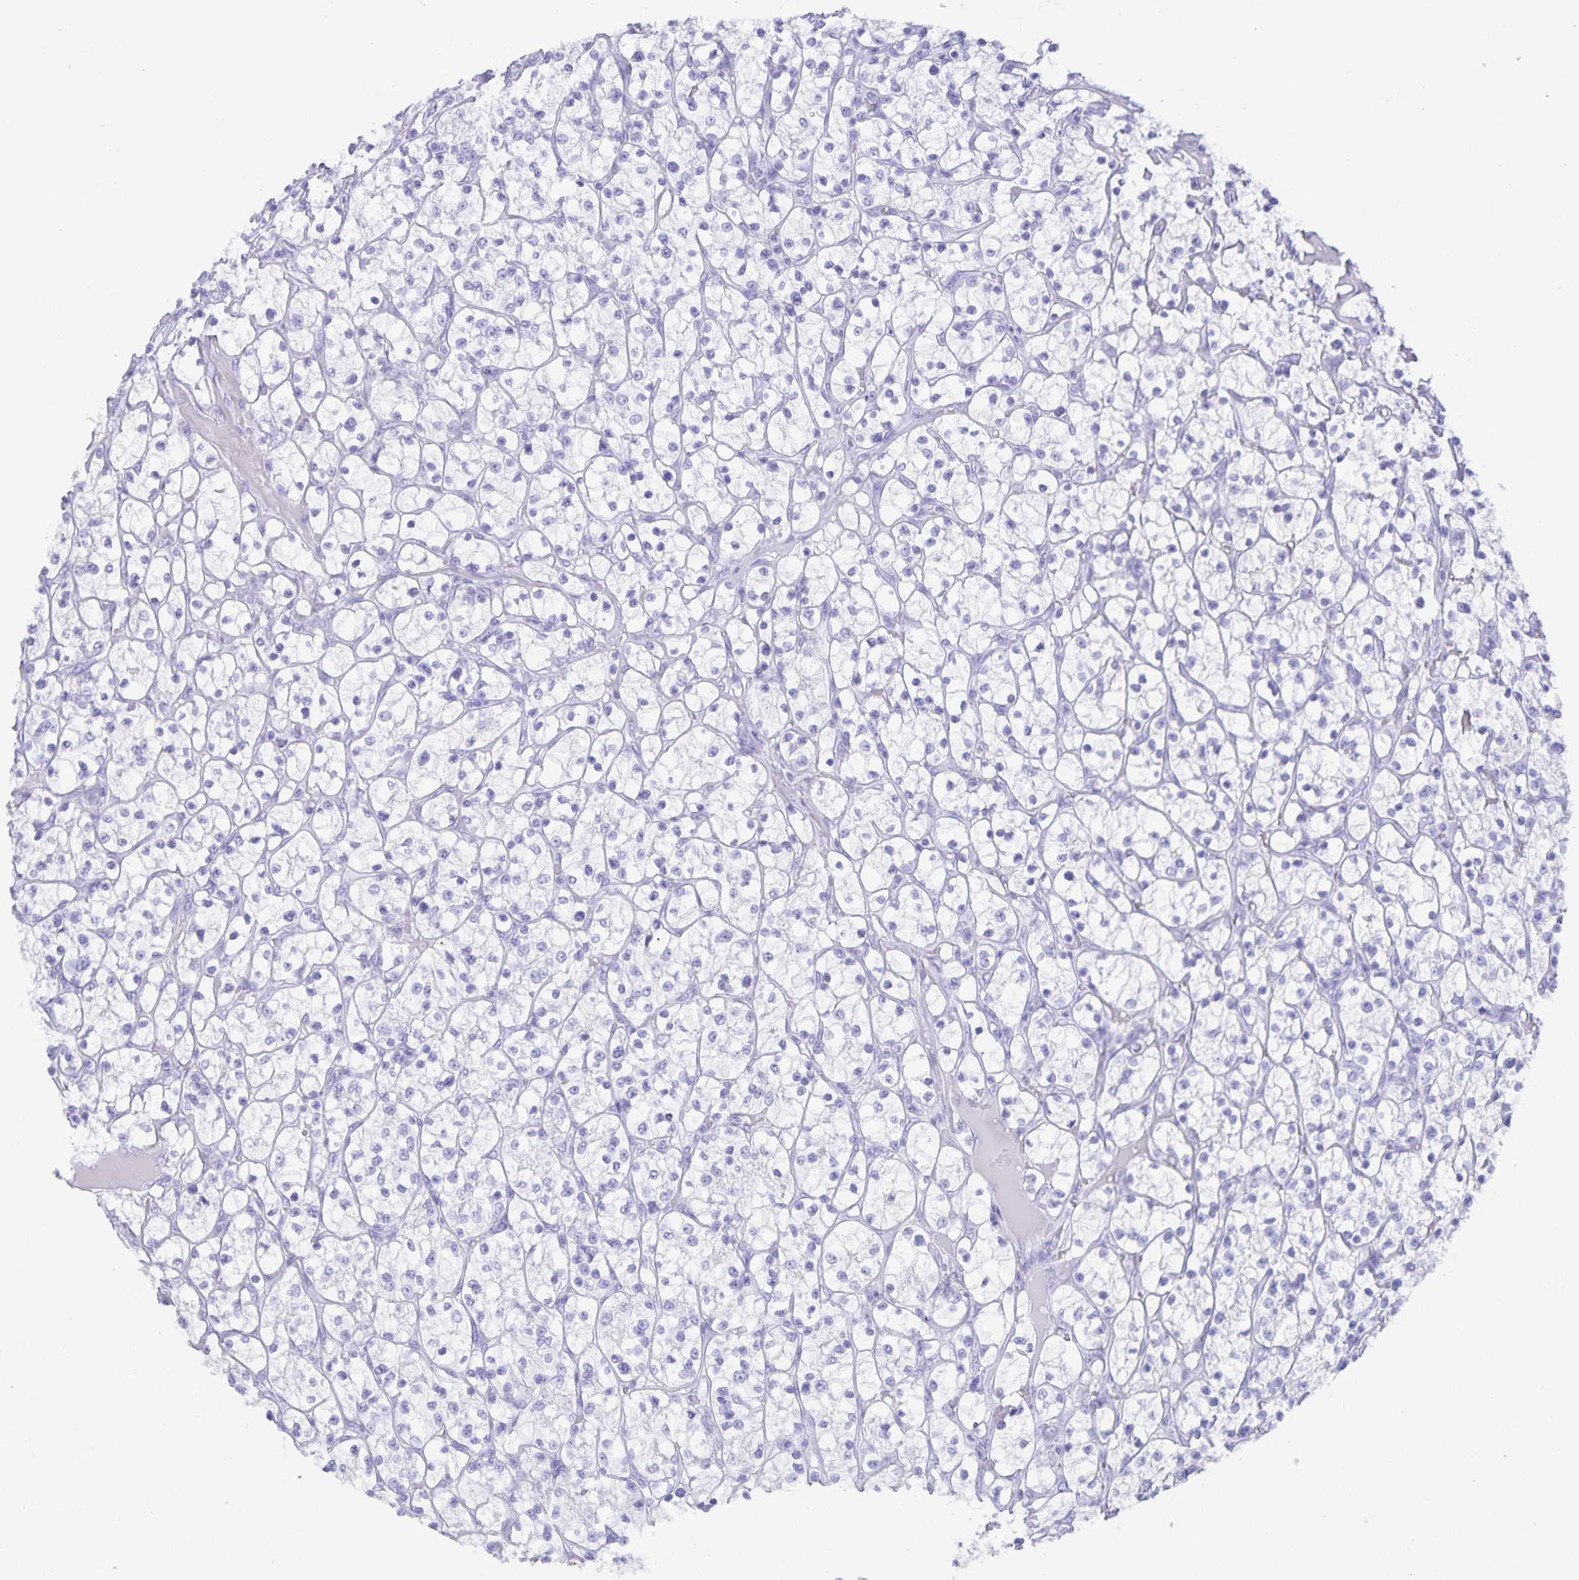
{"staining": {"intensity": "negative", "quantity": "none", "location": "none"}, "tissue": "renal cancer", "cell_type": "Tumor cells", "image_type": "cancer", "snomed": [{"axis": "morphology", "description": "Adenocarcinoma, NOS"}, {"axis": "topography", "description": "Kidney"}], "caption": "An IHC photomicrograph of renal cancer (adenocarcinoma) is shown. There is no staining in tumor cells of renal cancer (adenocarcinoma).", "gene": "AQP4", "patient": {"sex": "female", "age": 64}}